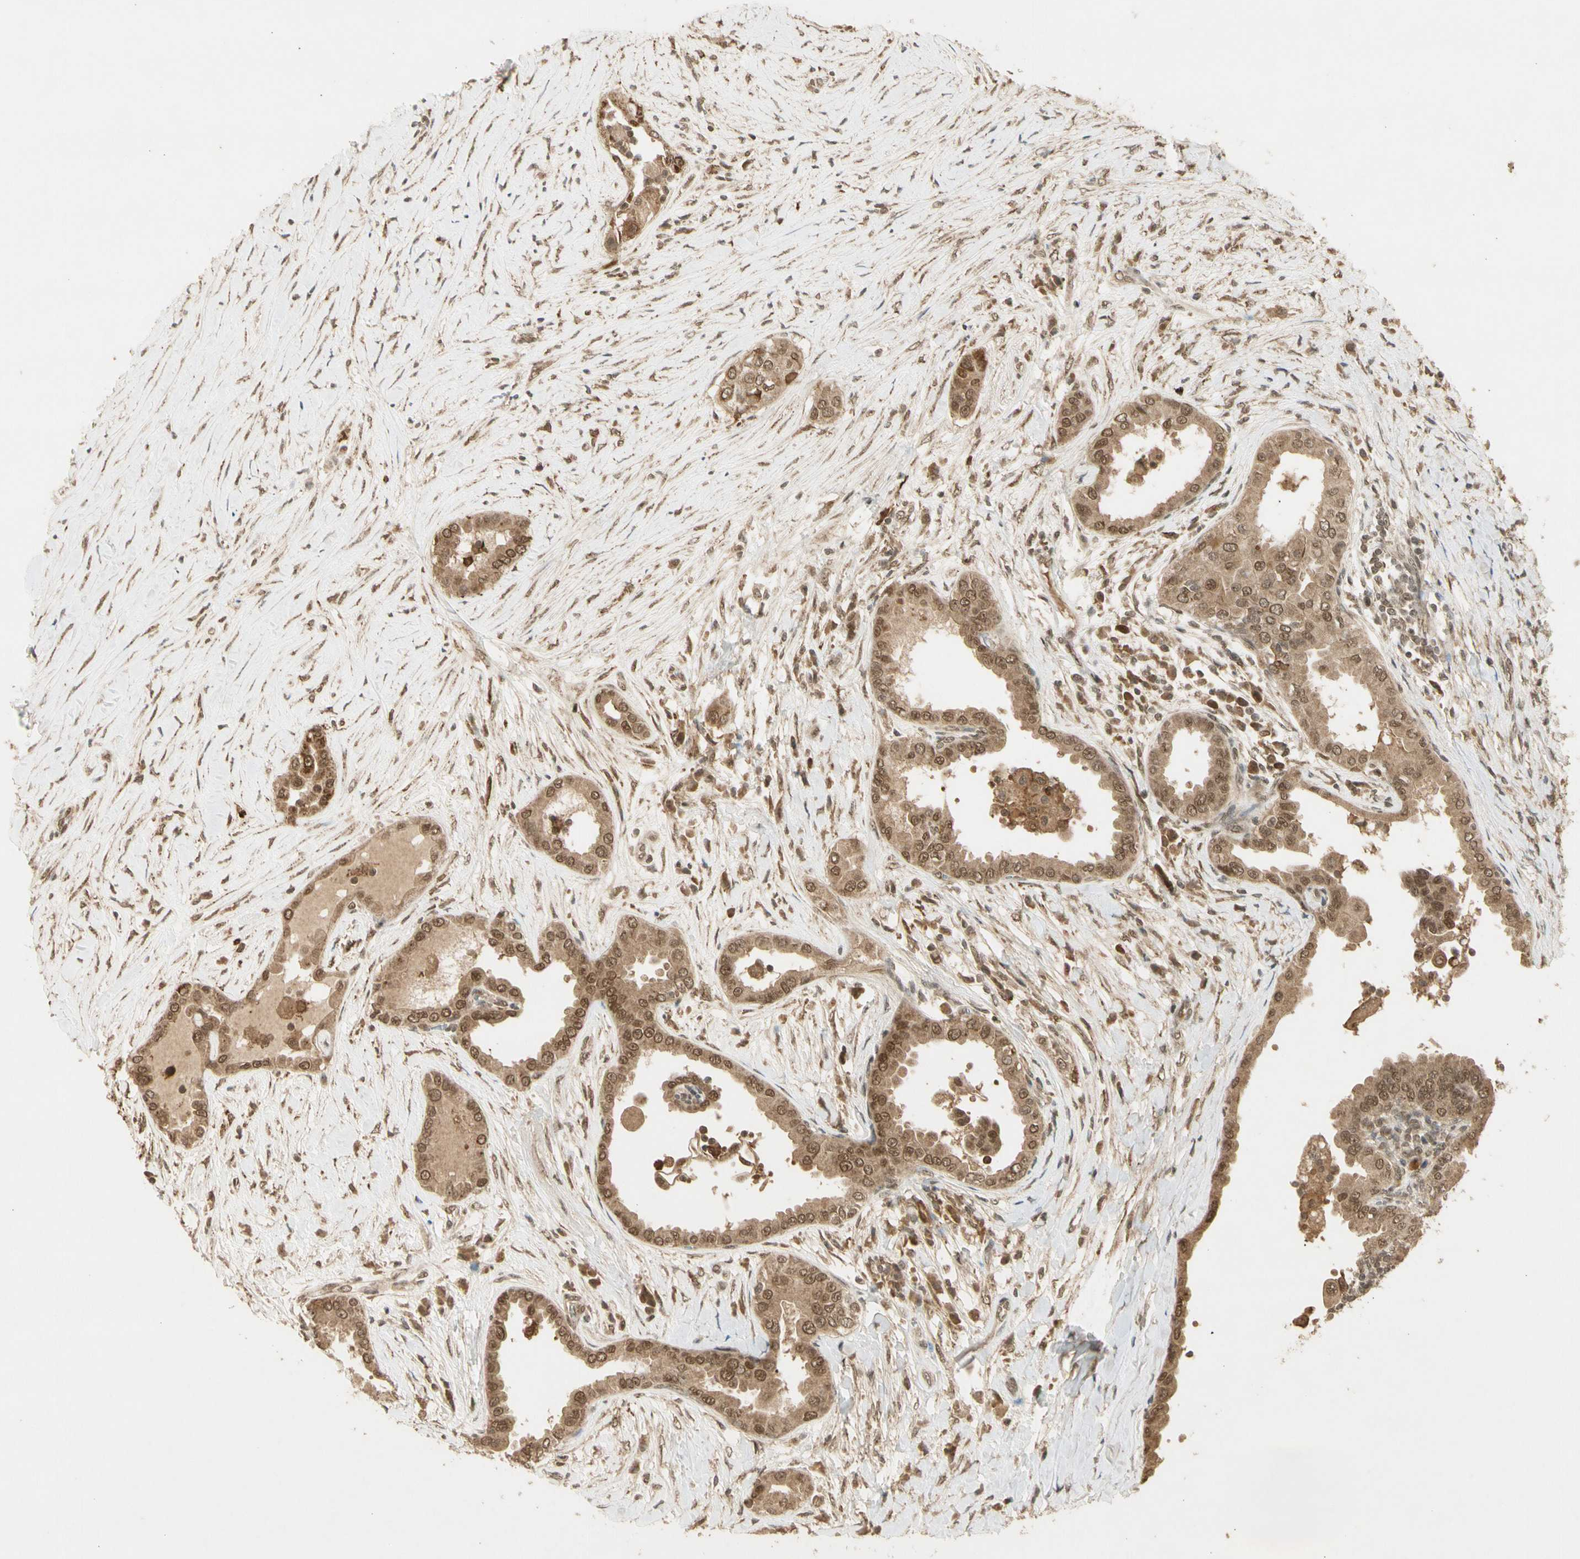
{"staining": {"intensity": "moderate", "quantity": ">75%", "location": "cytoplasmic/membranous,nuclear"}, "tissue": "thyroid cancer", "cell_type": "Tumor cells", "image_type": "cancer", "snomed": [{"axis": "morphology", "description": "Papillary adenocarcinoma, NOS"}, {"axis": "topography", "description": "Thyroid gland"}], "caption": "IHC (DAB (3,3'-diaminobenzidine)) staining of papillary adenocarcinoma (thyroid) reveals moderate cytoplasmic/membranous and nuclear protein staining in approximately >75% of tumor cells.", "gene": "ZNF135", "patient": {"sex": "male", "age": 33}}